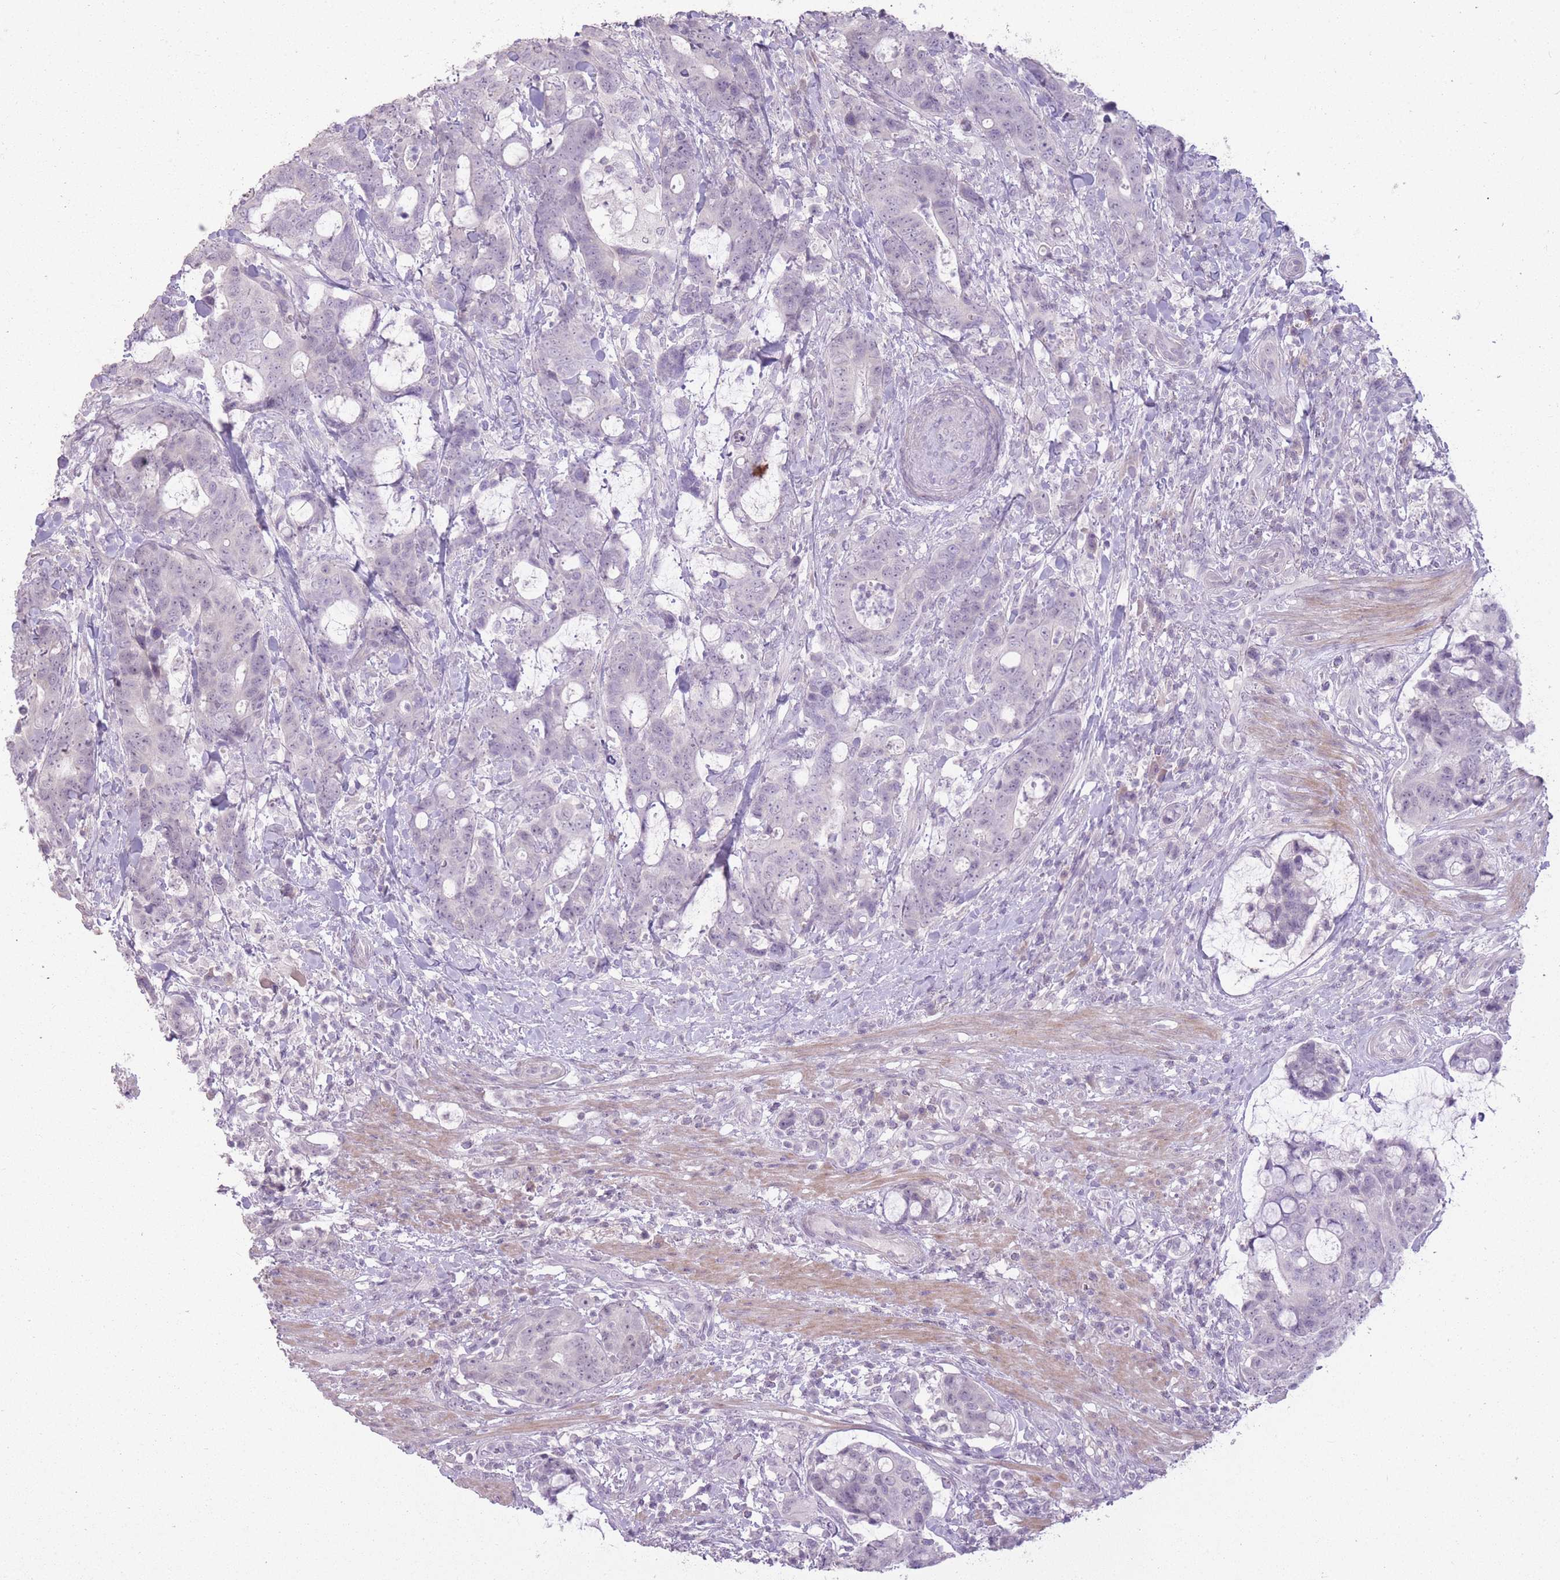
{"staining": {"intensity": "negative", "quantity": "none", "location": "none"}, "tissue": "colorectal cancer", "cell_type": "Tumor cells", "image_type": "cancer", "snomed": [{"axis": "morphology", "description": "Adenocarcinoma, NOS"}, {"axis": "topography", "description": "Colon"}], "caption": "Immunohistochemistry histopathology image of human colorectal adenocarcinoma stained for a protein (brown), which shows no staining in tumor cells. The staining was performed using DAB (3,3'-diaminobenzidine) to visualize the protein expression in brown, while the nuclei were stained in blue with hematoxylin (Magnification: 20x).", "gene": "ZBTB24", "patient": {"sex": "female", "age": 82}}